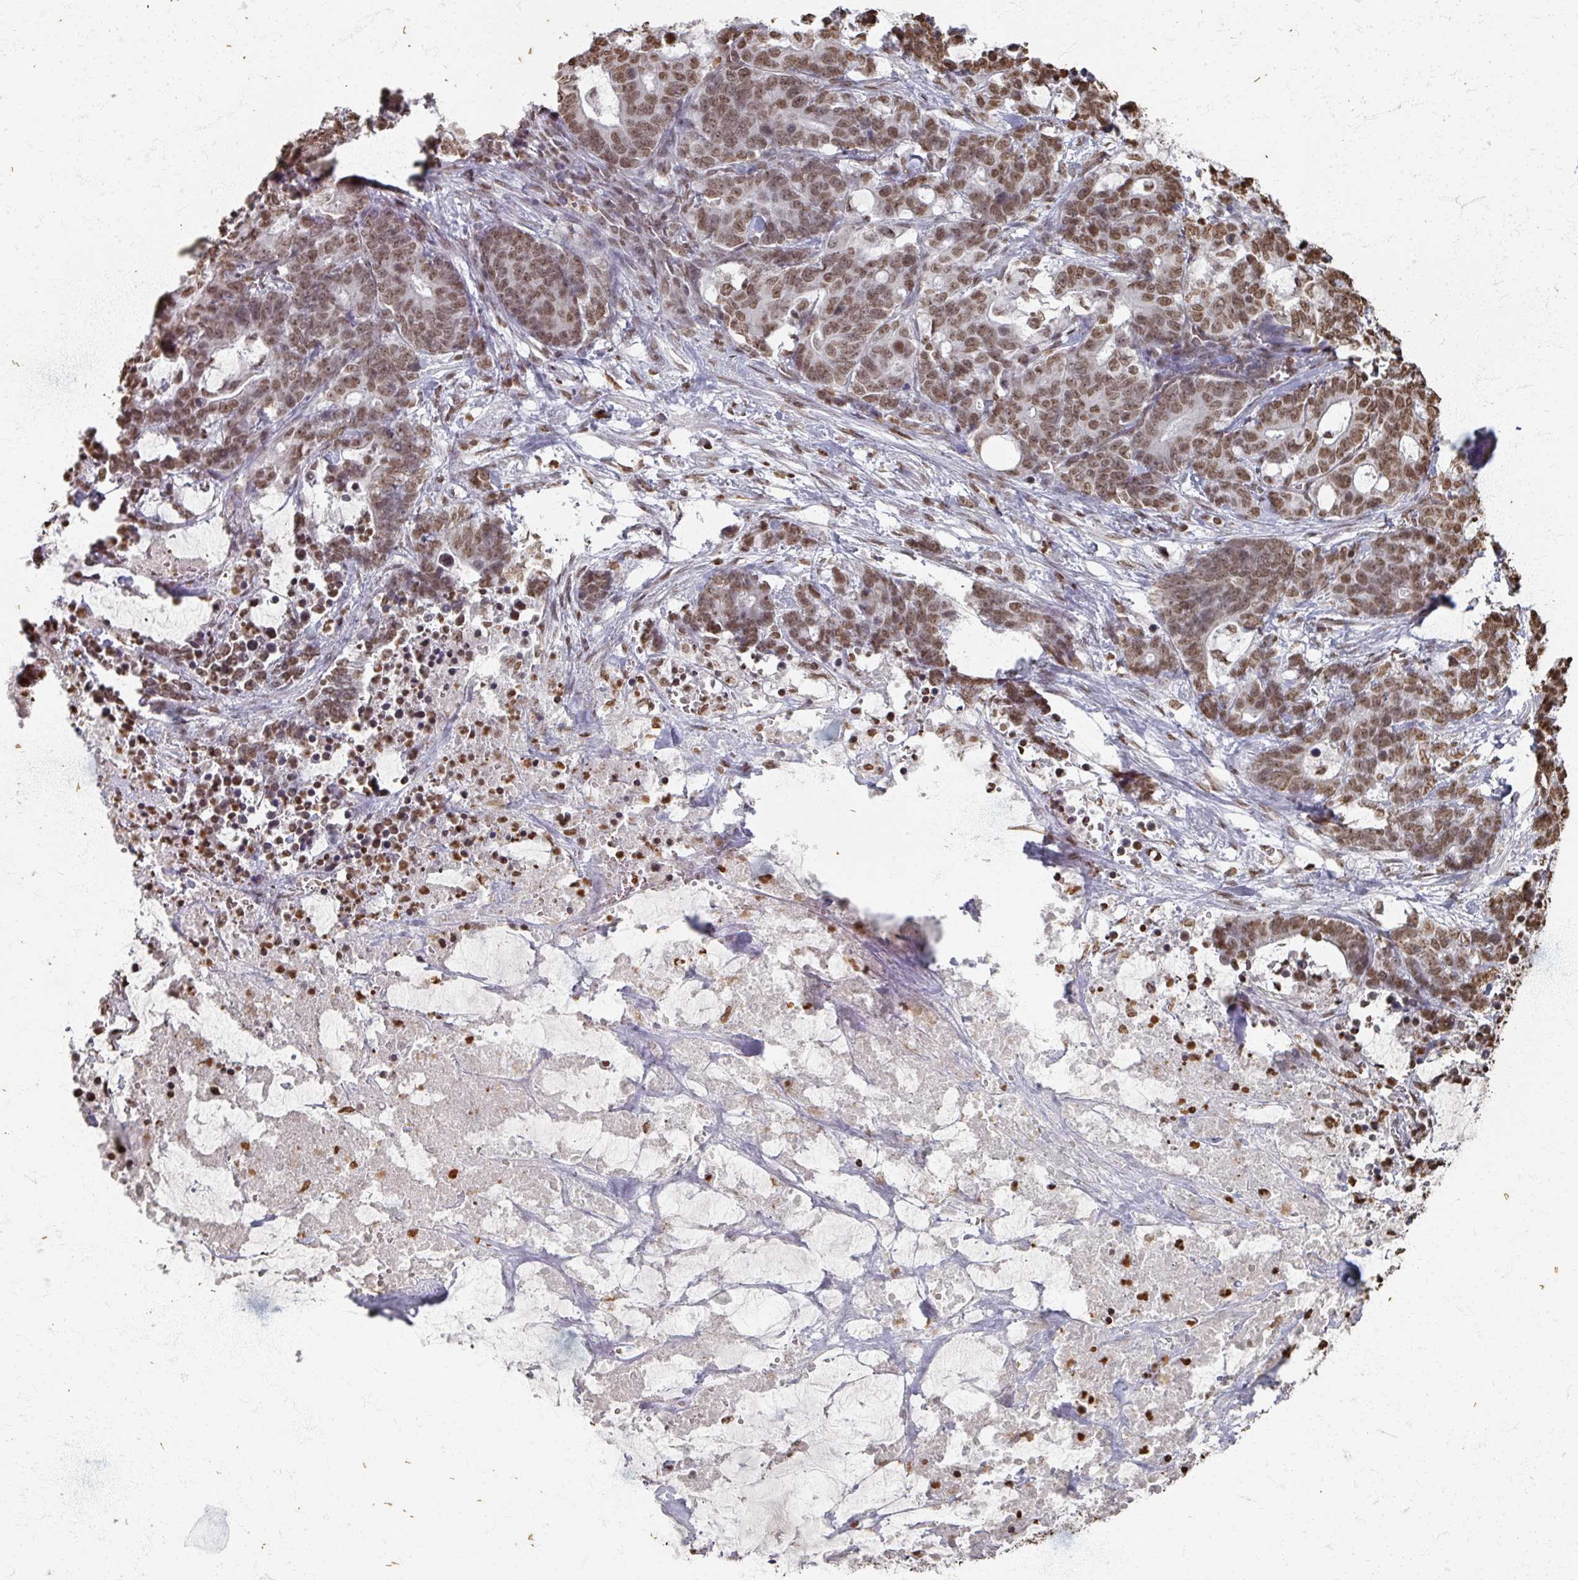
{"staining": {"intensity": "moderate", "quantity": ">75%", "location": "nuclear"}, "tissue": "stomach cancer", "cell_type": "Tumor cells", "image_type": "cancer", "snomed": [{"axis": "morphology", "description": "Normal tissue, NOS"}, {"axis": "morphology", "description": "Adenocarcinoma, NOS"}, {"axis": "topography", "description": "Stomach"}], "caption": "Protein expression analysis of adenocarcinoma (stomach) exhibits moderate nuclear staining in about >75% of tumor cells.", "gene": "DCUN1D5", "patient": {"sex": "female", "age": 64}}